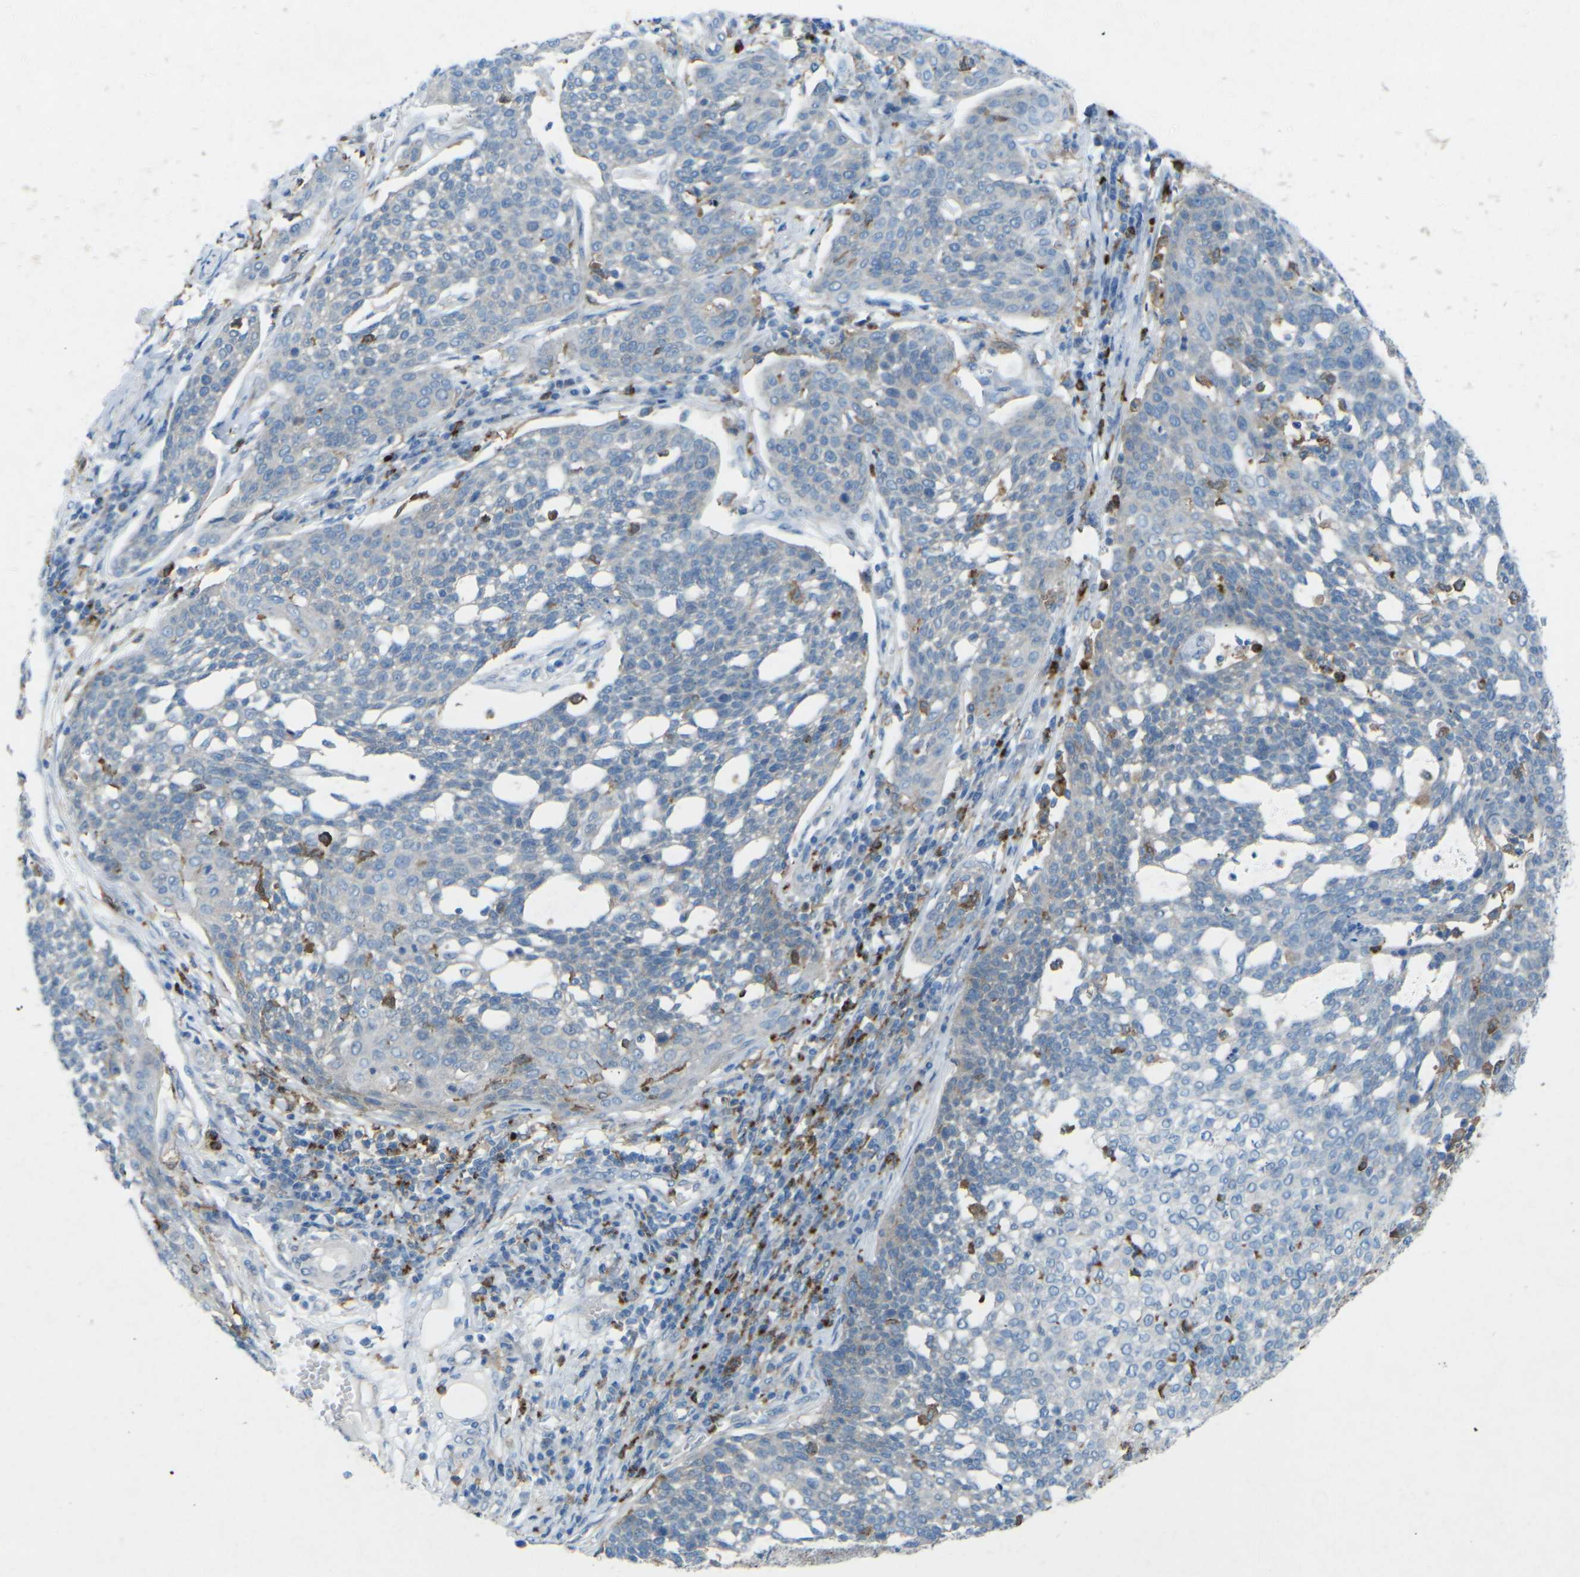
{"staining": {"intensity": "negative", "quantity": "none", "location": "none"}, "tissue": "cervical cancer", "cell_type": "Tumor cells", "image_type": "cancer", "snomed": [{"axis": "morphology", "description": "Squamous cell carcinoma, NOS"}, {"axis": "topography", "description": "Cervix"}], "caption": "Tumor cells are negative for brown protein staining in cervical cancer (squamous cell carcinoma).", "gene": "STK11", "patient": {"sex": "female", "age": 34}}